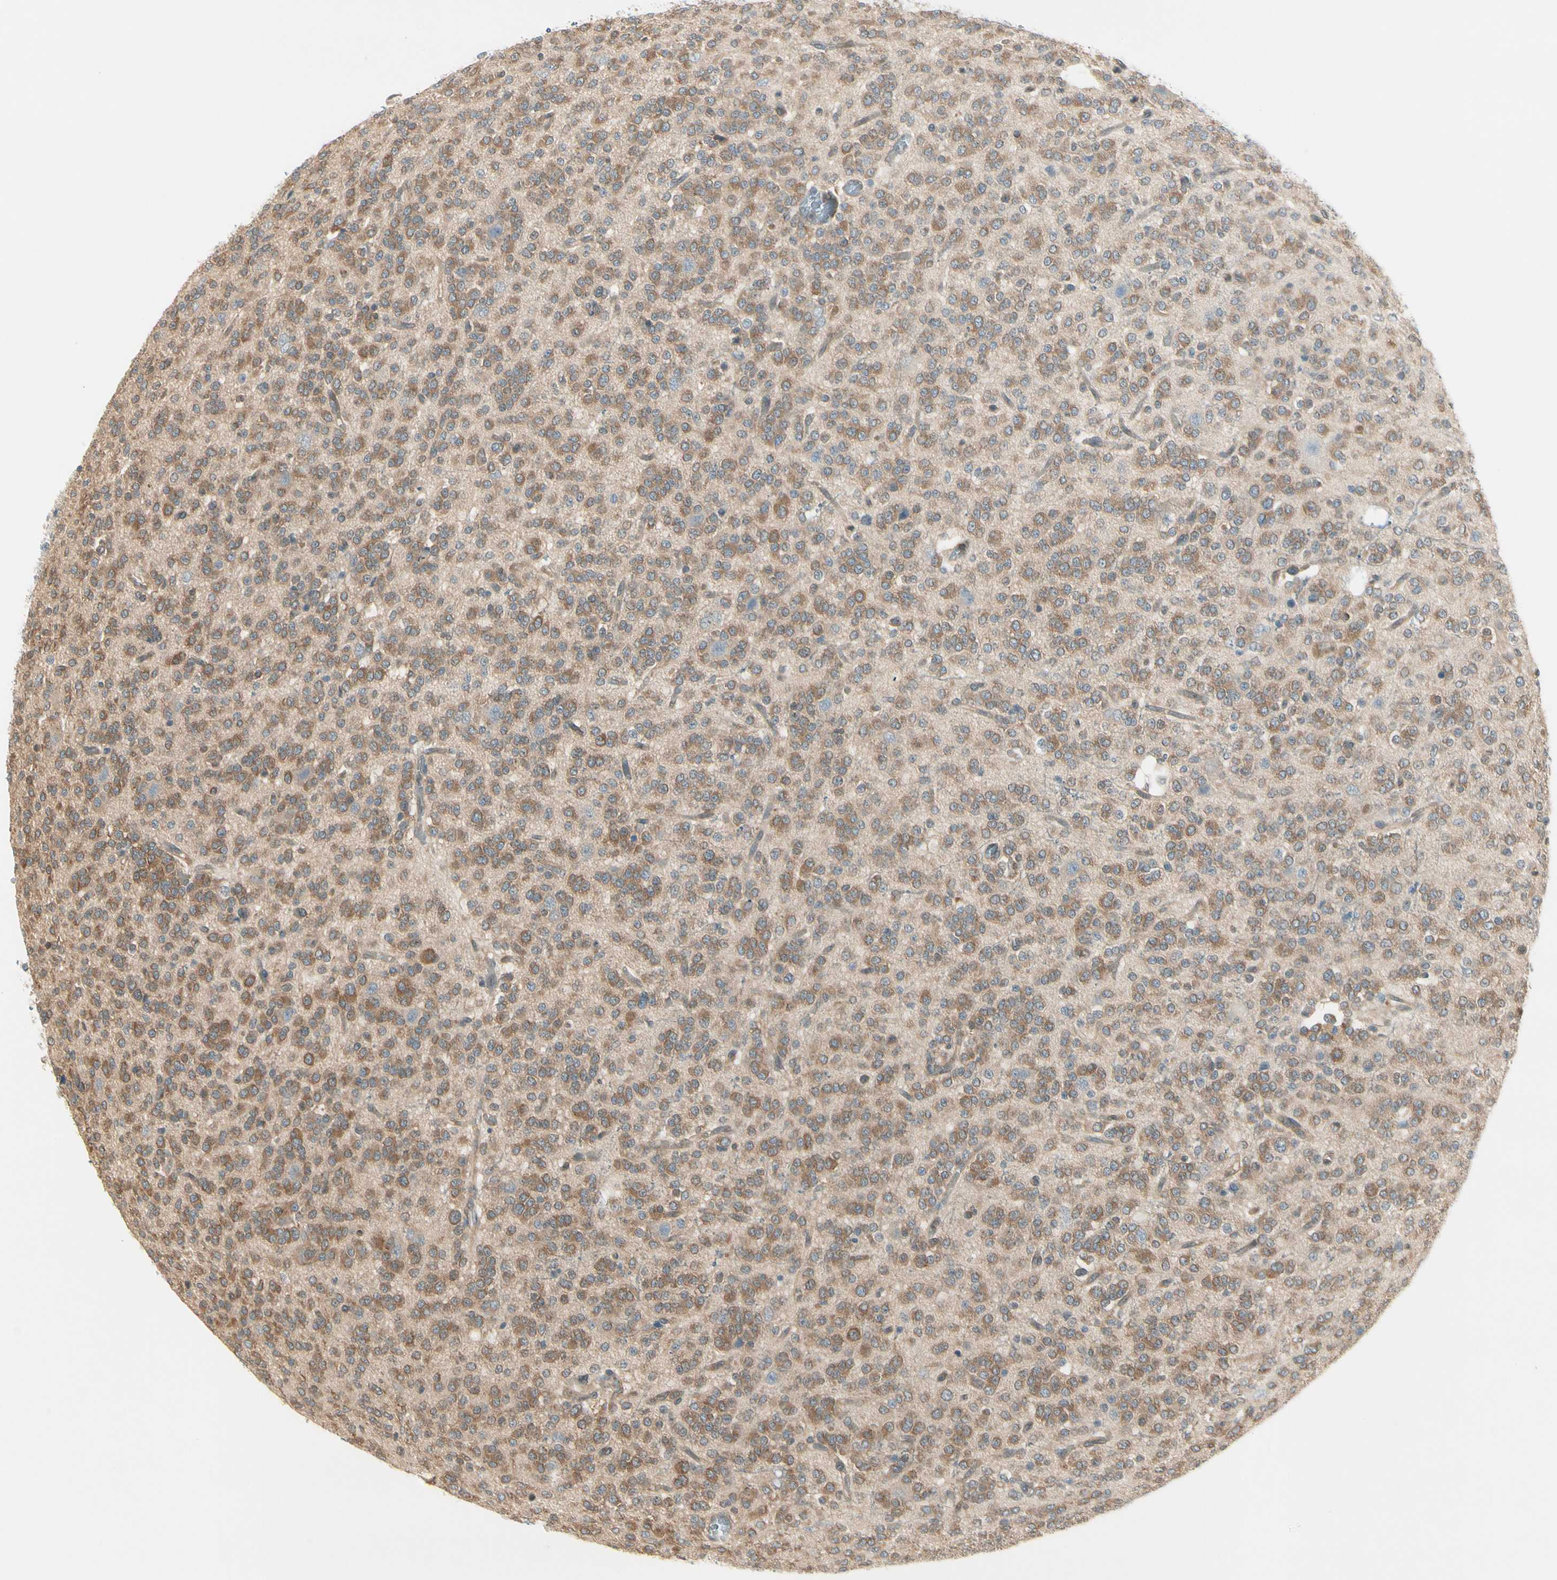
{"staining": {"intensity": "moderate", "quantity": ">75%", "location": "cytoplasmic/membranous"}, "tissue": "glioma", "cell_type": "Tumor cells", "image_type": "cancer", "snomed": [{"axis": "morphology", "description": "Glioma, malignant, Low grade"}, {"axis": "topography", "description": "Brain"}], "caption": "This histopathology image demonstrates immunohistochemistry staining of glioma, with medium moderate cytoplasmic/membranous staining in about >75% of tumor cells.", "gene": "OXSR1", "patient": {"sex": "male", "age": 38}}